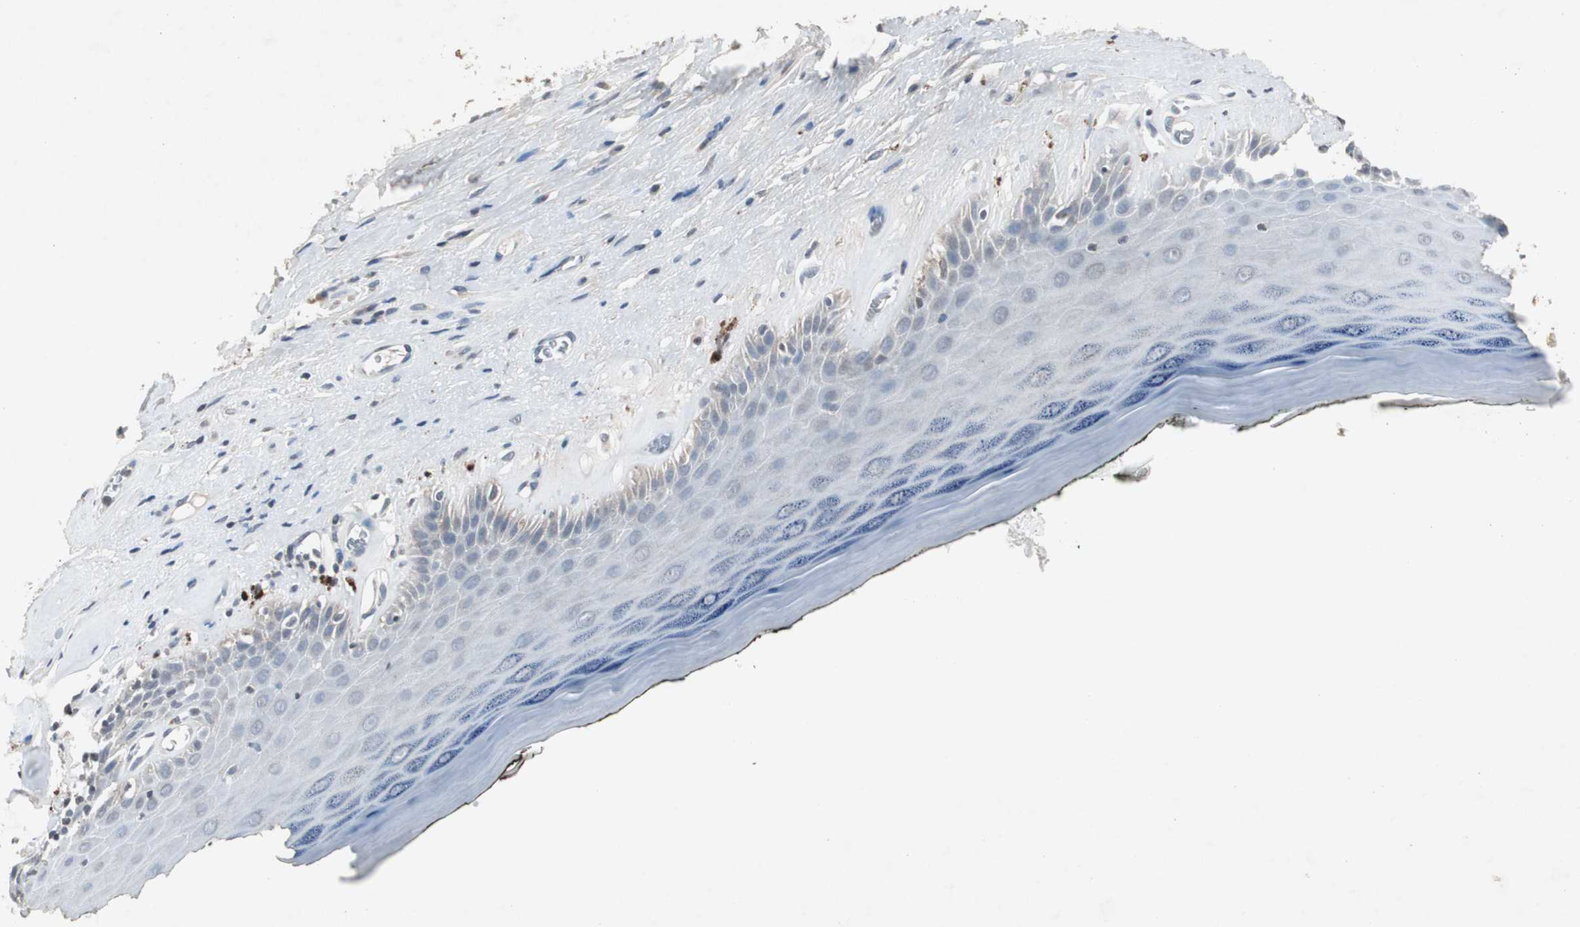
{"staining": {"intensity": "negative", "quantity": "none", "location": "none"}, "tissue": "skin", "cell_type": "Epidermal cells", "image_type": "normal", "snomed": [{"axis": "morphology", "description": "Normal tissue, NOS"}, {"axis": "morphology", "description": "Inflammation, NOS"}, {"axis": "topography", "description": "Vulva"}], "caption": "An immunohistochemistry image of benign skin is shown. There is no staining in epidermal cells of skin.", "gene": "ADNP2", "patient": {"sex": "female", "age": 84}}